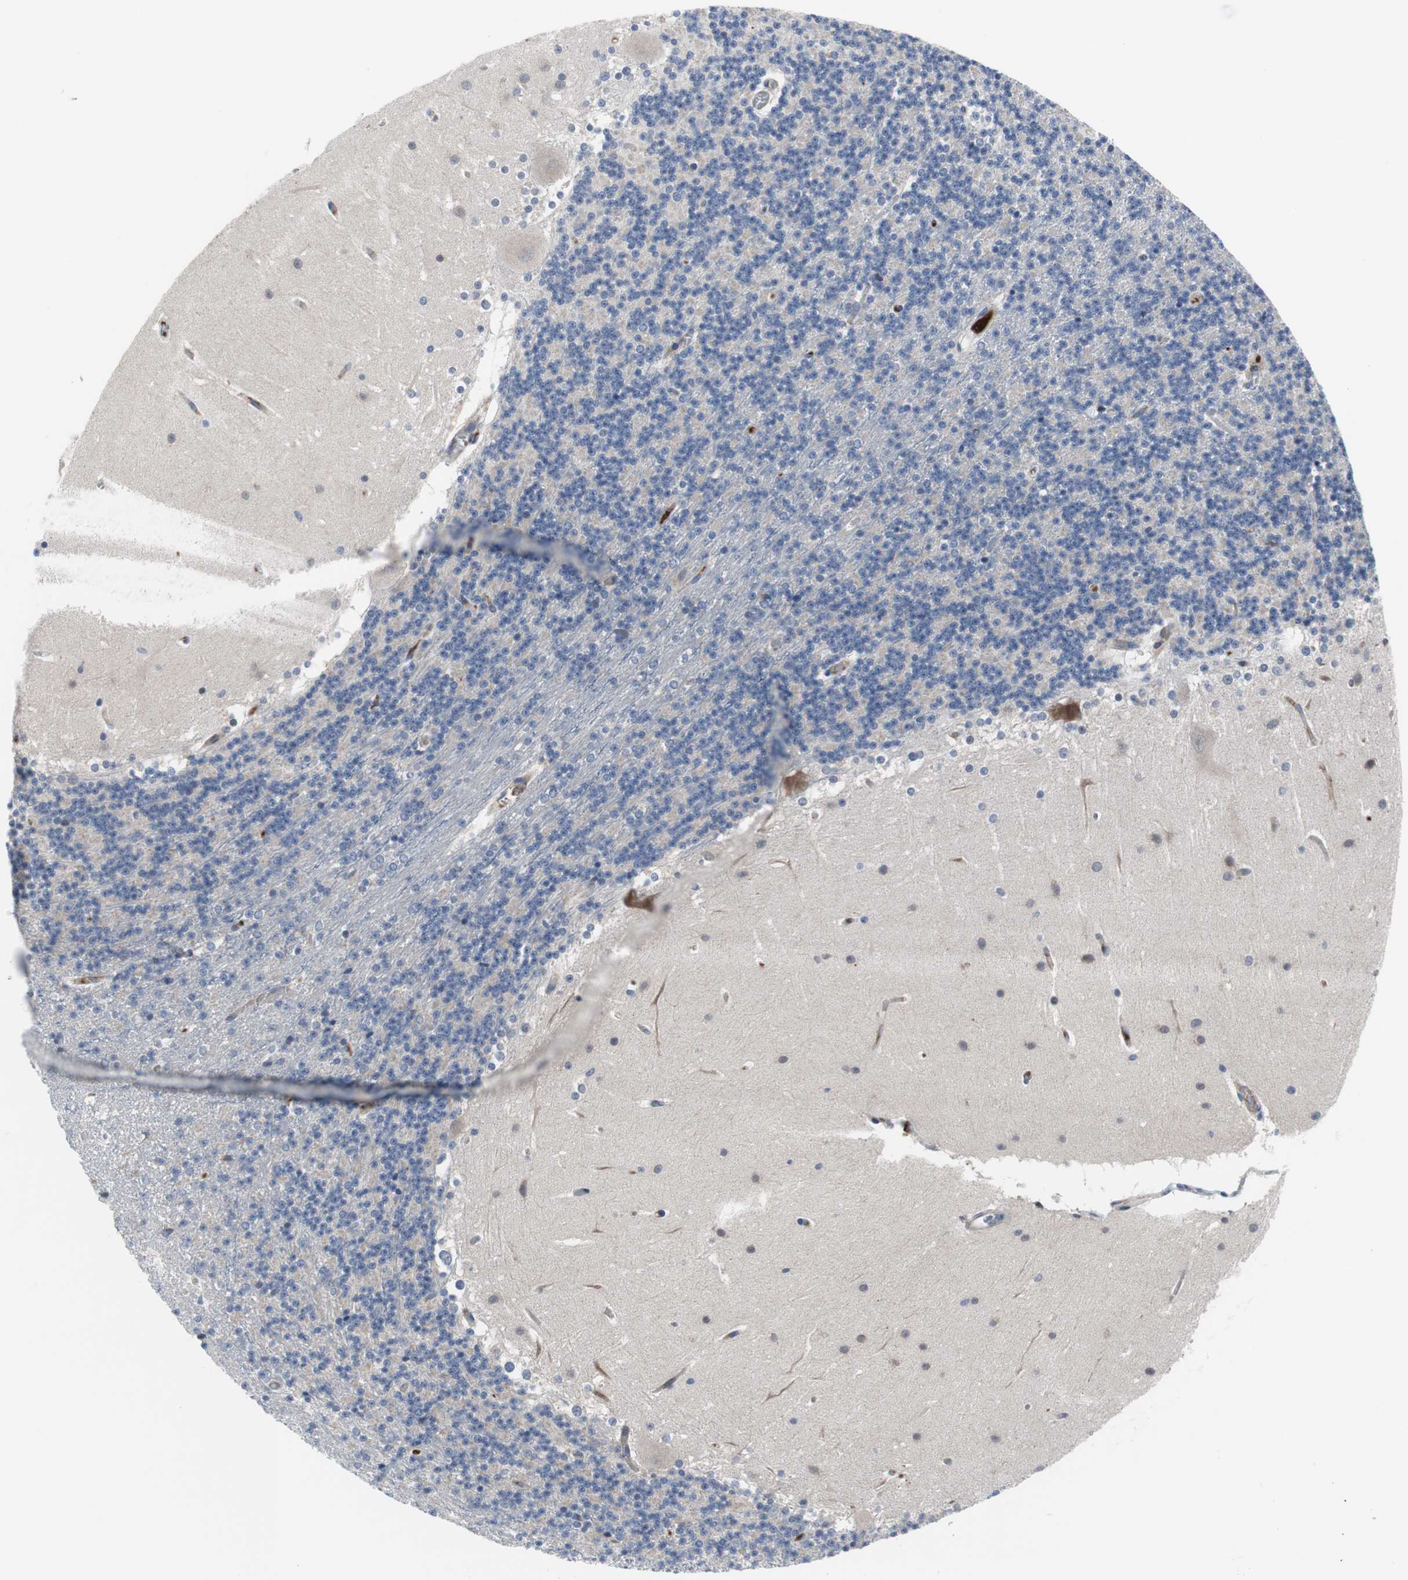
{"staining": {"intensity": "negative", "quantity": "none", "location": "none"}, "tissue": "cerebellum", "cell_type": "Cells in granular layer", "image_type": "normal", "snomed": [{"axis": "morphology", "description": "Normal tissue, NOS"}, {"axis": "topography", "description": "Cerebellum"}], "caption": "IHC photomicrograph of normal human cerebellum stained for a protein (brown), which exhibits no staining in cells in granular layer.", "gene": "KANSL1", "patient": {"sex": "female", "age": 19}}